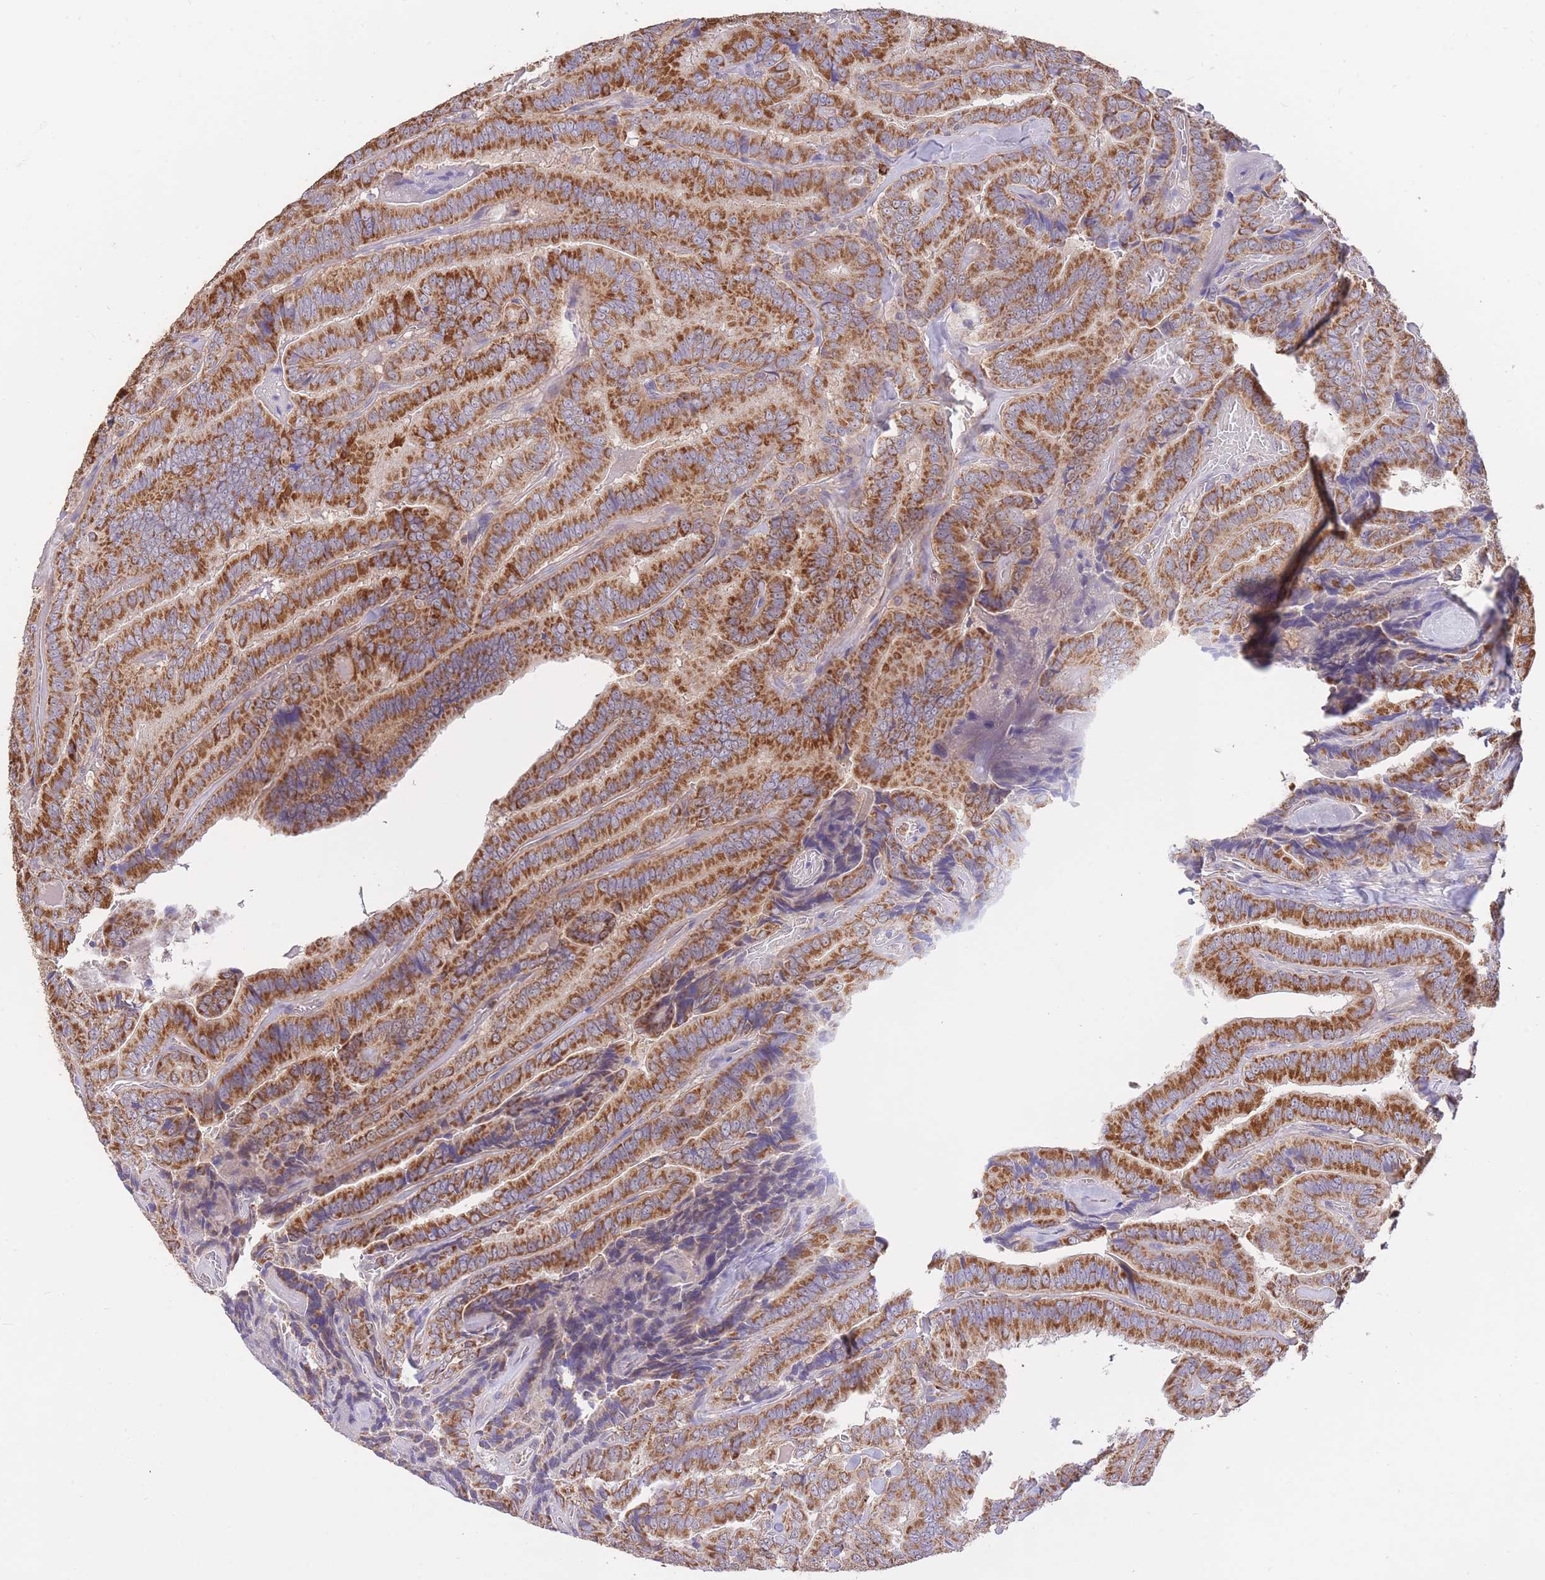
{"staining": {"intensity": "strong", "quantity": ">75%", "location": "cytoplasmic/membranous"}, "tissue": "thyroid cancer", "cell_type": "Tumor cells", "image_type": "cancer", "snomed": [{"axis": "morphology", "description": "Papillary adenocarcinoma, NOS"}, {"axis": "topography", "description": "Thyroid gland"}], "caption": "Protein staining of thyroid cancer (papillary adenocarcinoma) tissue exhibits strong cytoplasmic/membranous expression in approximately >75% of tumor cells. (DAB = brown stain, brightfield microscopy at high magnification).", "gene": "PREP", "patient": {"sex": "male", "age": 61}}